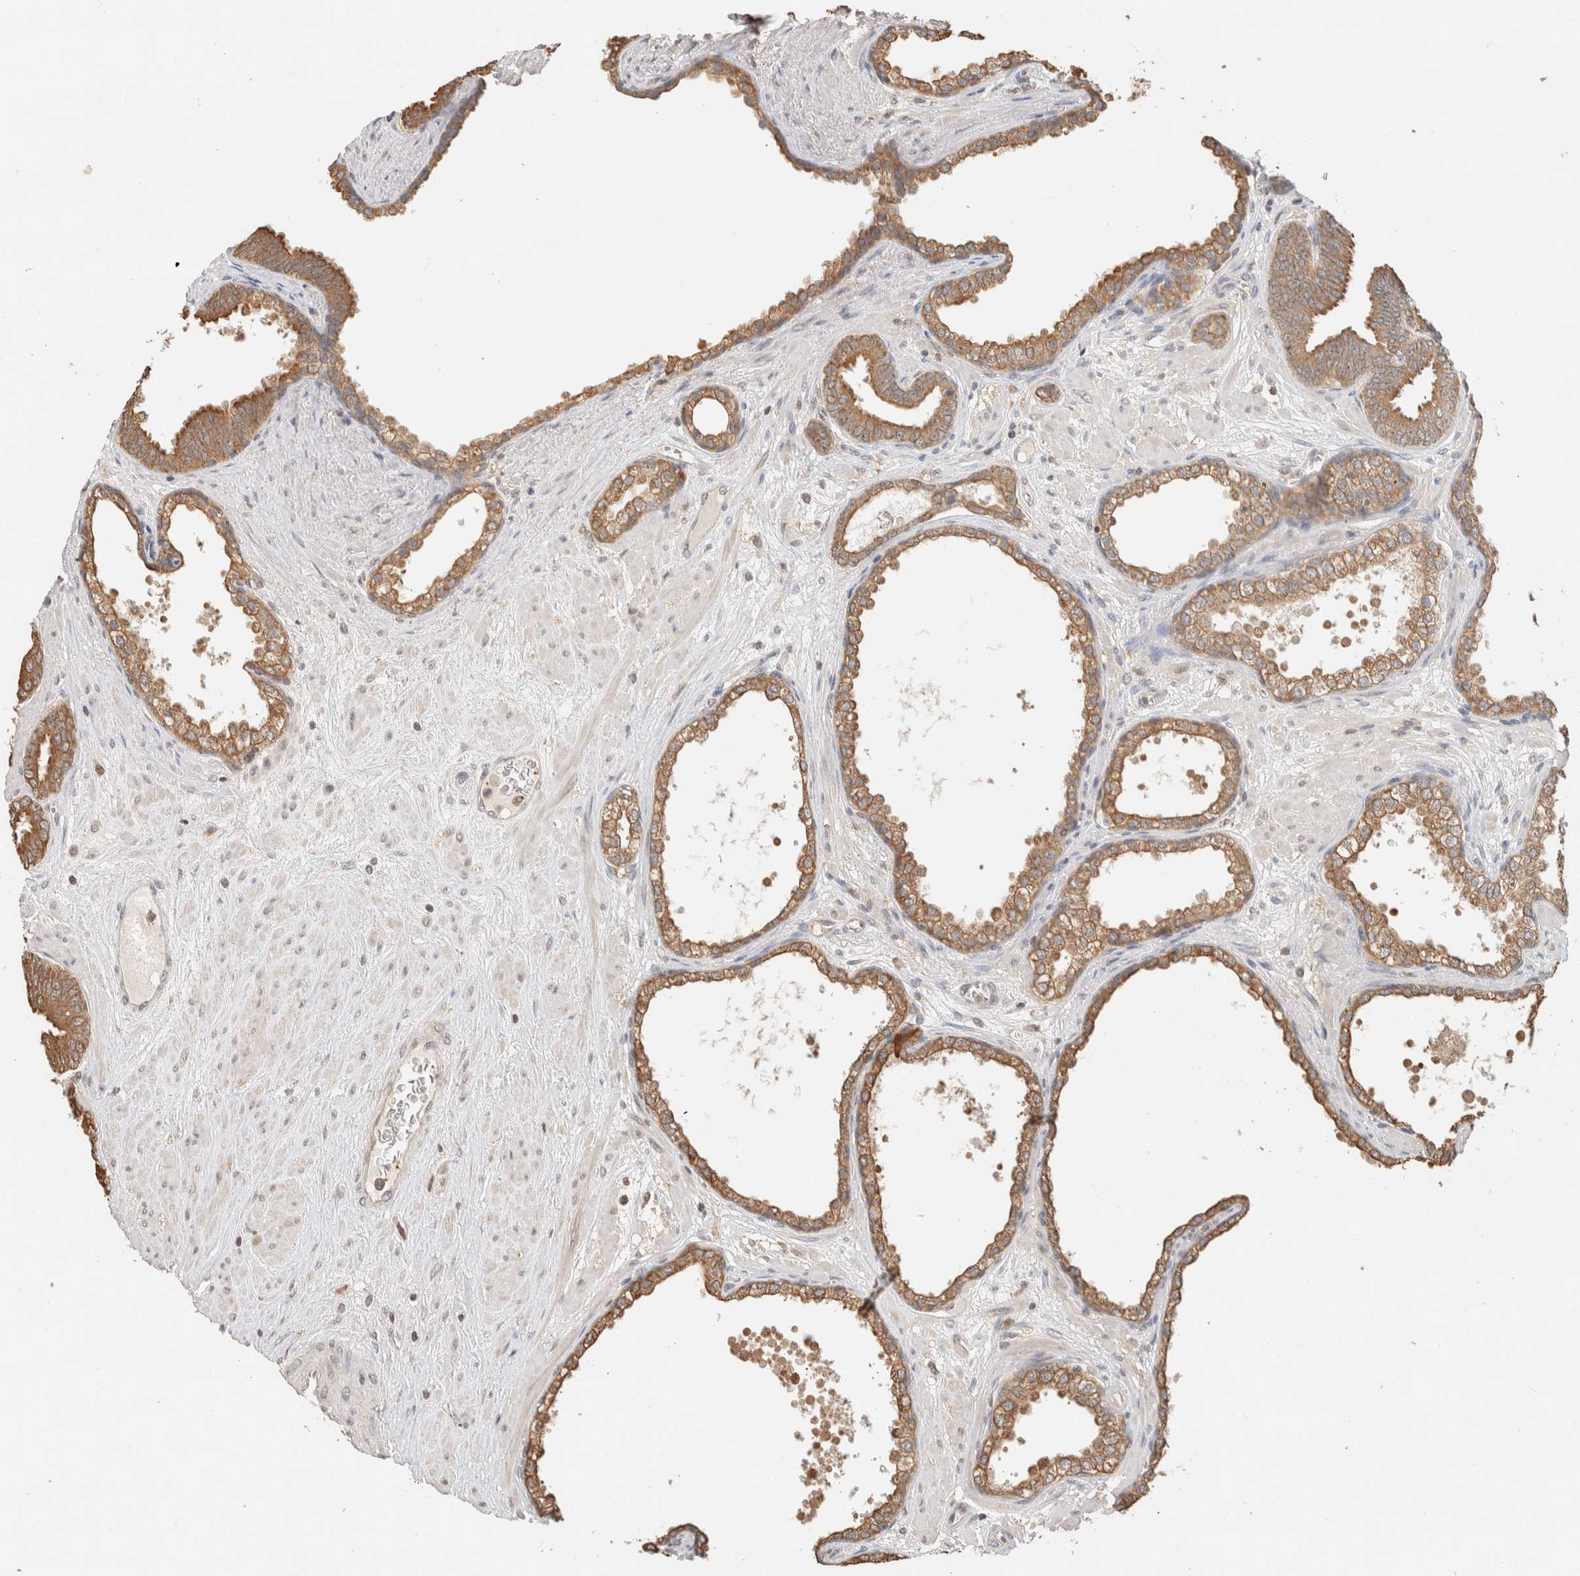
{"staining": {"intensity": "moderate", "quantity": ">75%", "location": "cytoplasmic/membranous"}, "tissue": "prostate cancer", "cell_type": "Tumor cells", "image_type": "cancer", "snomed": [{"axis": "morphology", "description": "Adenocarcinoma, Low grade"}, {"axis": "topography", "description": "Prostate"}], "caption": "High-magnification brightfield microscopy of adenocarcinoma (low-grade) (prostate) stained with DAB (3,3'-diaminobenzidine) (brown) and counterstained with hematoxylin (blue). tumor cells exhibit moderate cytoplasmic/membranous staining is appreciated in approximately>75% of cells.", "gene": "CA13", "patient": {"sex": "male", "age": 62}}